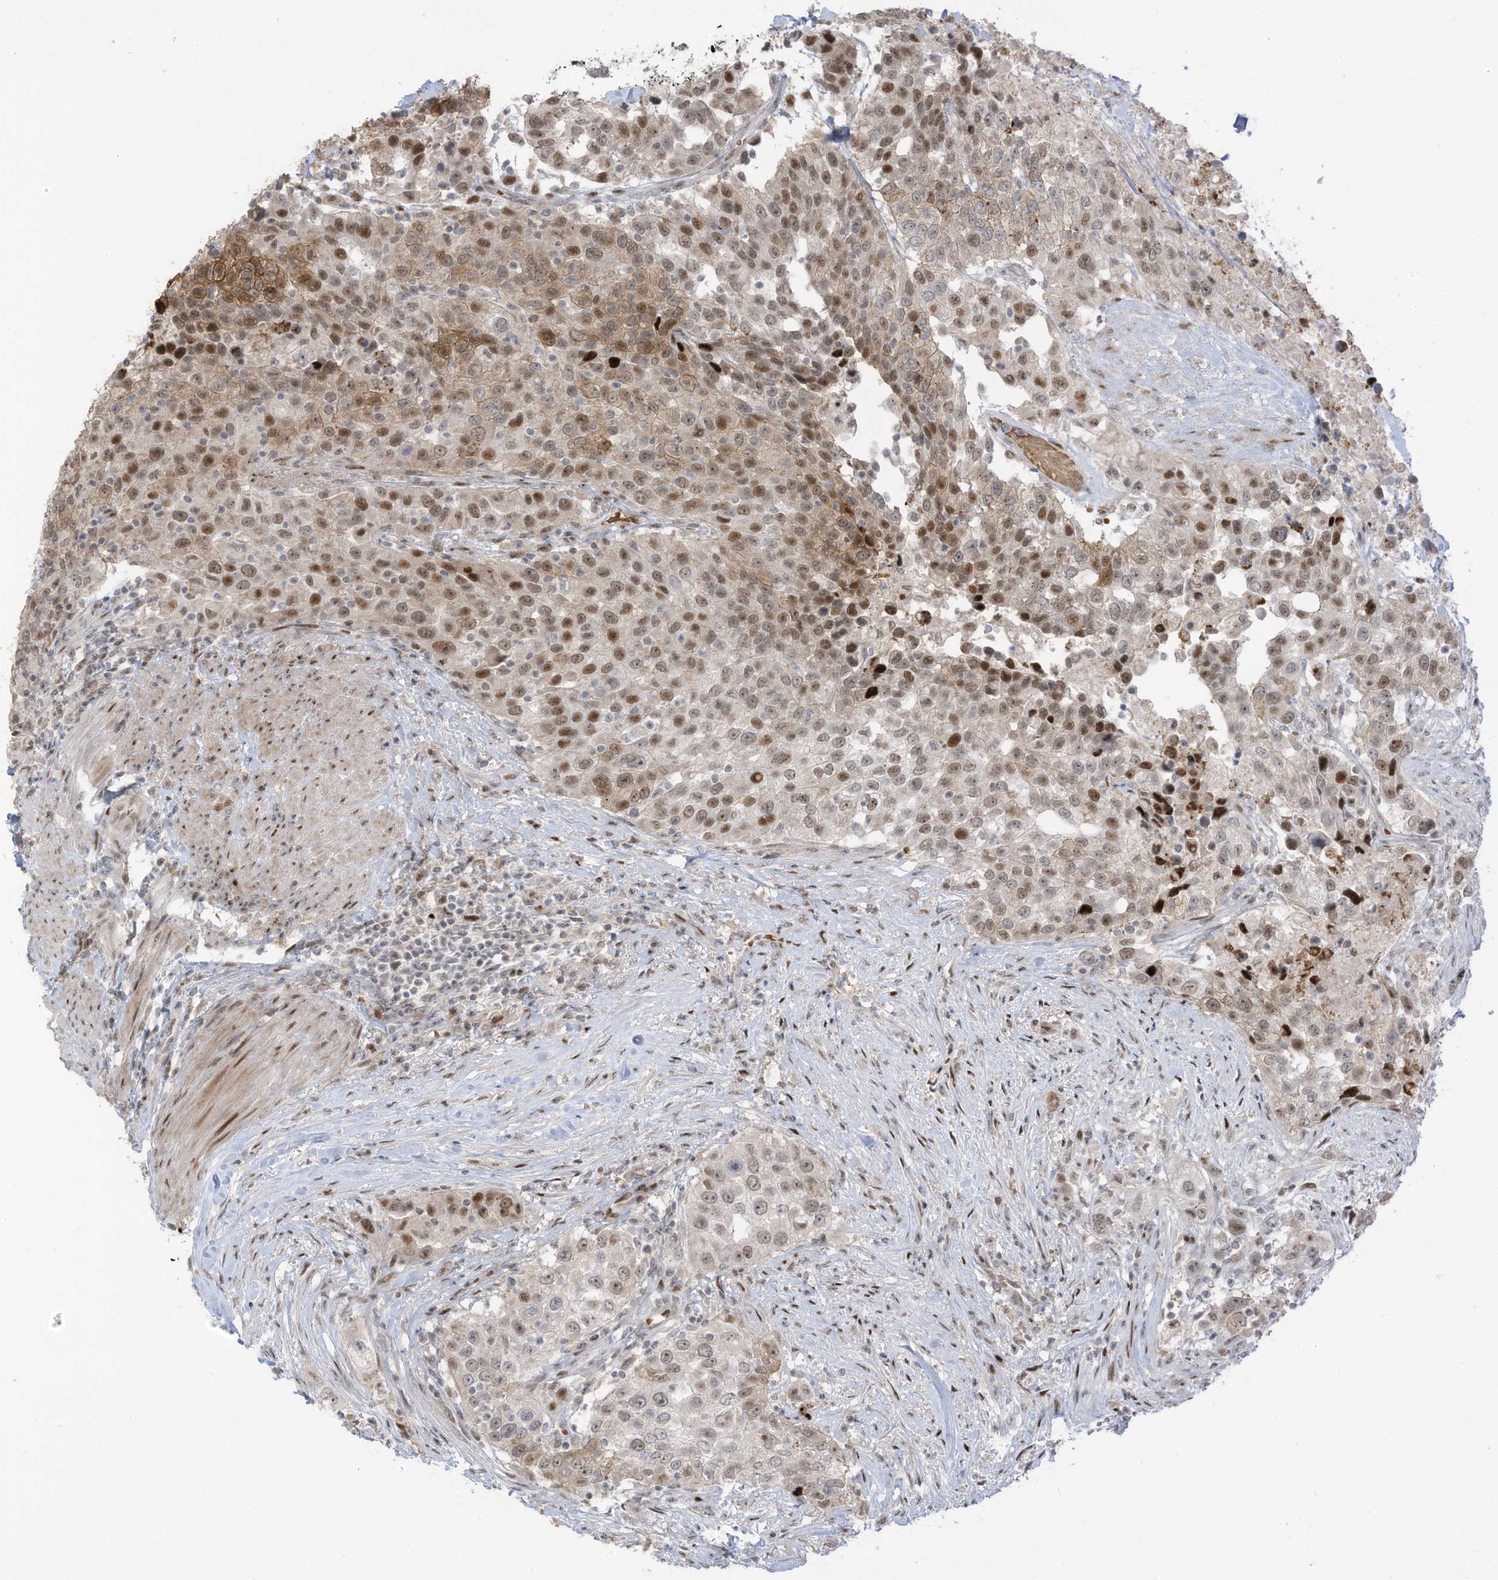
{"staining": {"intensity": "moderate", "quantity": ">75%", "location": "cytoplasmic/membranous,nuclear"}, "tissue": "urothelial cancer", "cell_type": "Tumor cells", "image_type": "cancer", "snomed": [{"axis": "morphology", "description": "Urothelial carcinoma, High grade"}, {"axis": "topography", "description": "Urinary bladder"}], "caption": "Immunohistochemistry staining of urothelial cancer, which displays medium levels of moderate cytoplasmic/membranous and nuclear positivity in approximately >75% of tumor cells indicating moderate cytoplasmic/membranous and nuclear protein positivity. The staining was performed using DAB (brown) for protein detection and nuclei were counterstained in hematoxylin (blue).", "gene": "ZCWPW2", "patient": {"sex": "female", "age": 80}}